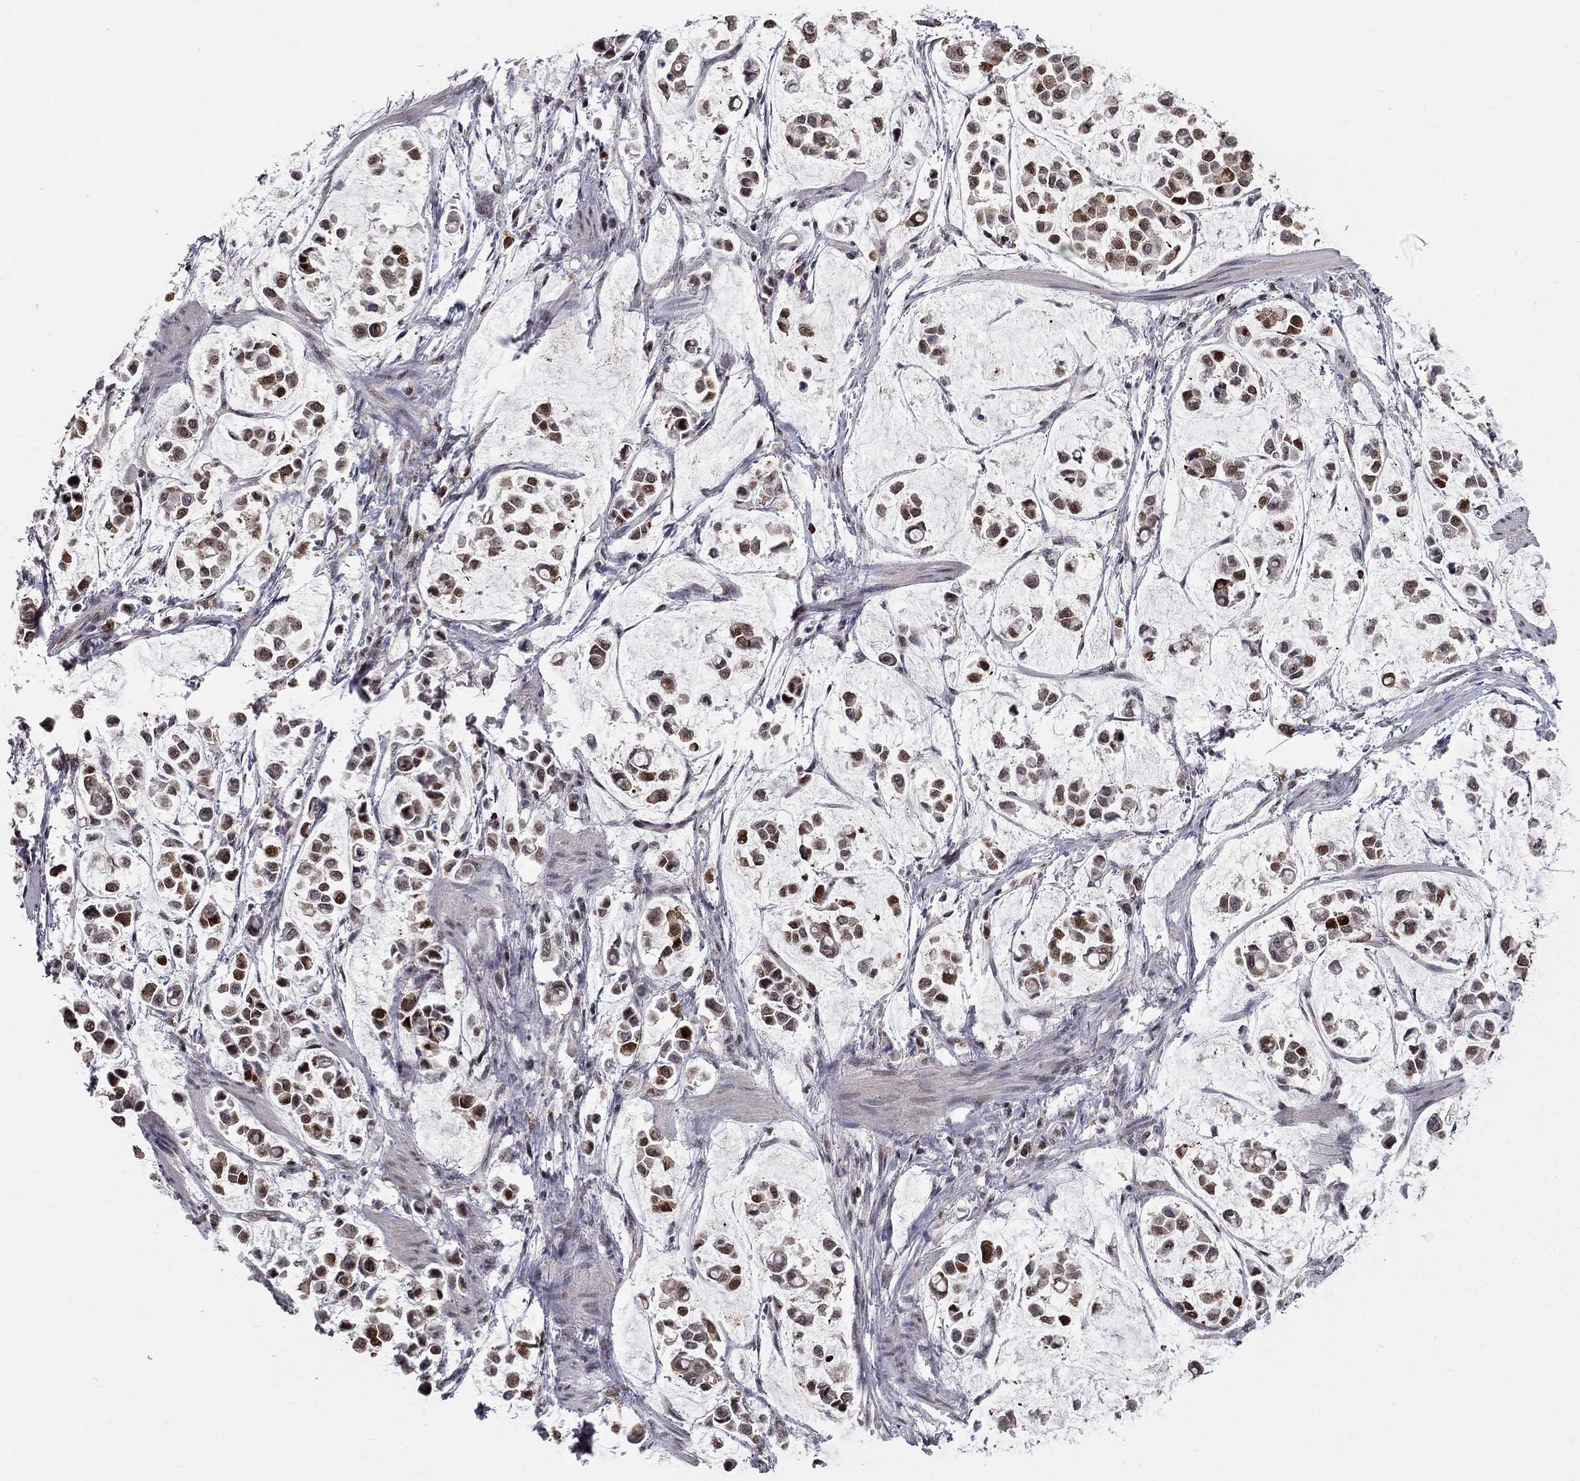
{"staining": {"intensity": "strong", "quantity": "25%-75%", "location": "nuclear"}, "tissue": "stomach cancer", "cell_type": "Tumor cells", "image_type": "cancer", "snomed": [{"axis": "morphology", "description": "Adenocarcinoma, NOS"}, {"axis": "topography", "description": "Stomach"}], "caption": "Stomach cancer (adenocarcinoma) was stained to show a protein in brown. There is high levels of strong nuclear expression in about 25%-75% of tumor cells.", "gene": "HDAC3", "patient": {"sex": "male", "age": 82}}